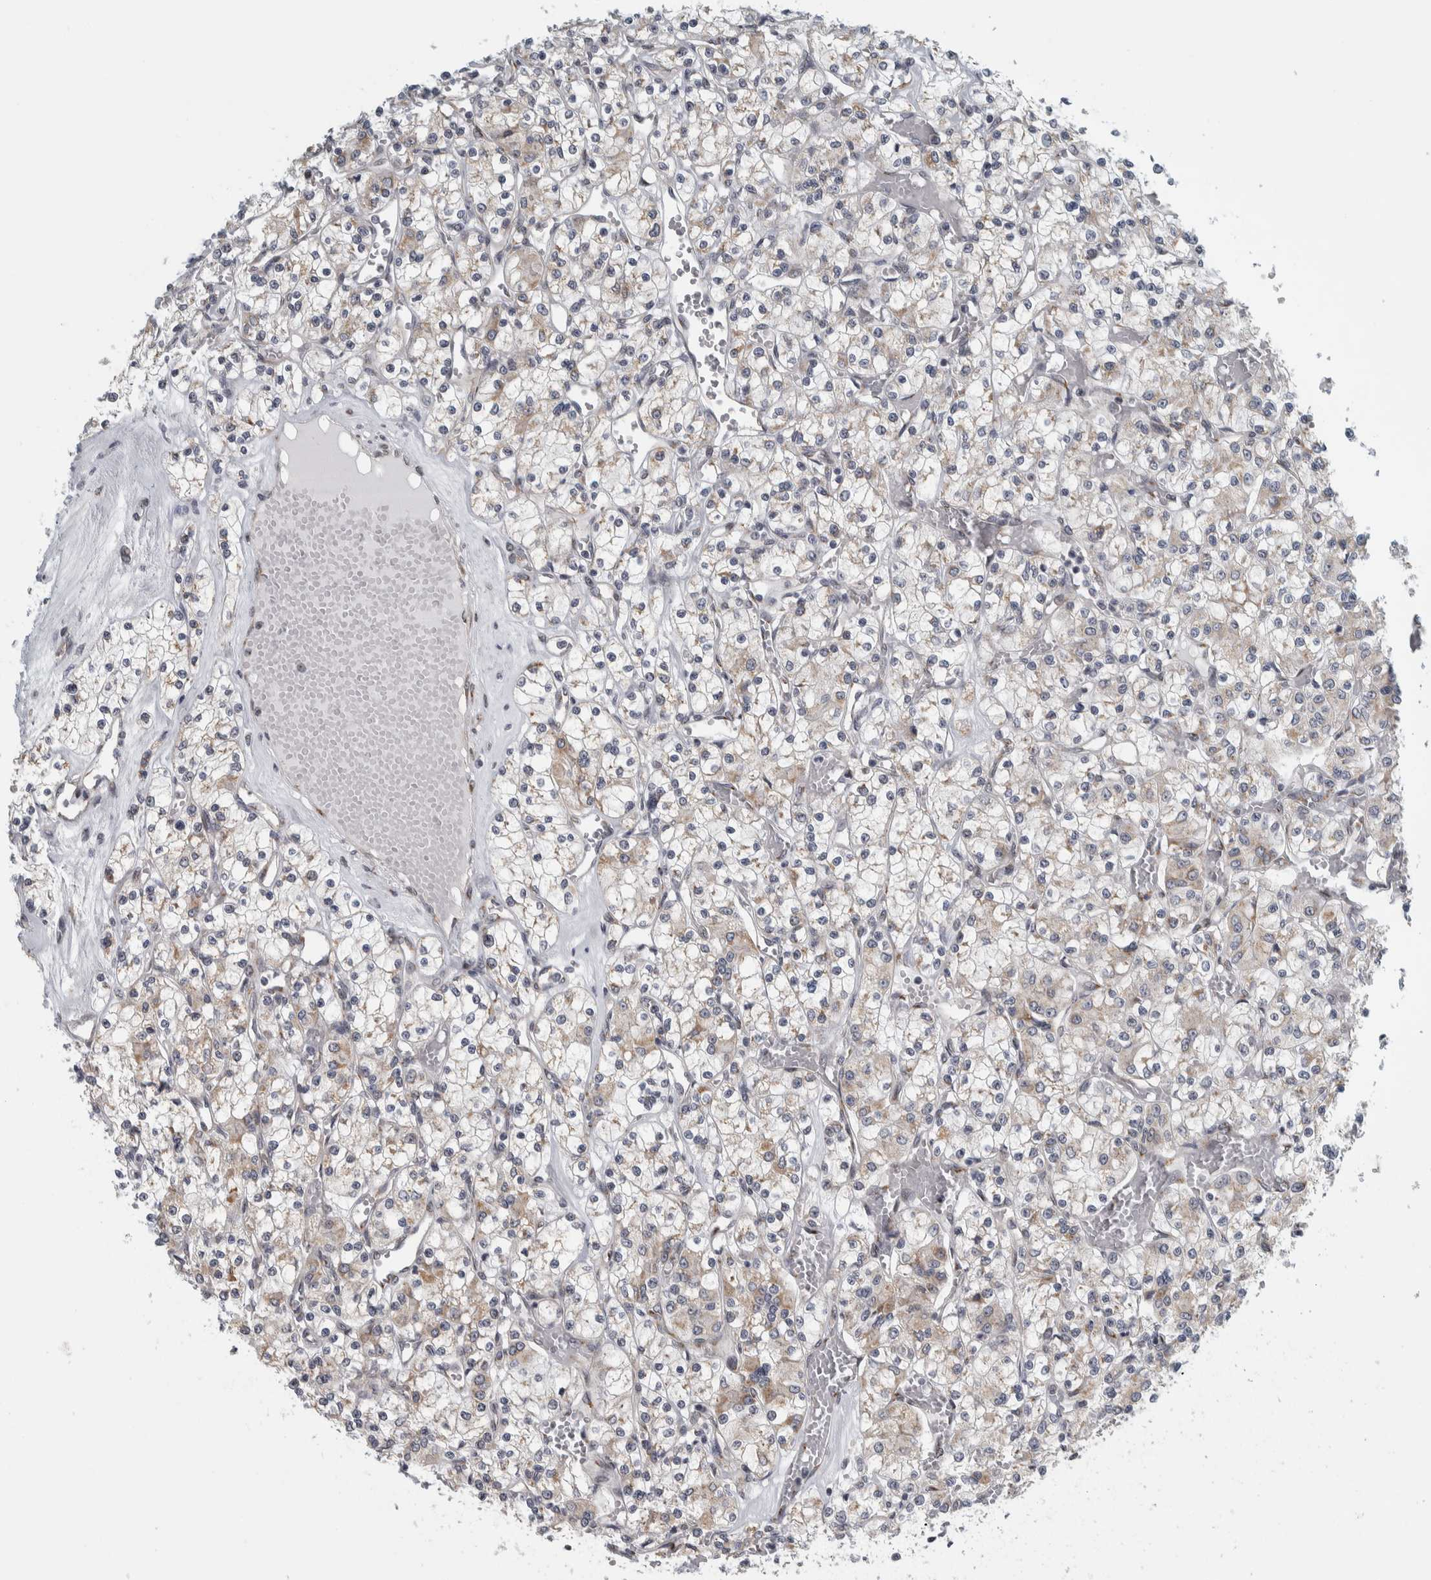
{"staining": {"intensity": "weak", "quantity": ">75%", "location": "cytoplasmic/membranous"}, "tissue": "renal cancer", "cell_type": "Tumor cells", "image_type": "cancer", "snomed": [{"axis": "morphology", "description": "Adenocarcinoma, NOS"}, {"axis": "topography", "description": "Kidney"}], "caption": "Weak cytoplasmic/membranous expression for a protein is identified in approximately >75% of tumor cells of renal cancer (adenocarcinoma) using IHC.", "gene": "ZMYND8", "patient": {"sex": "female", "age": 59}}